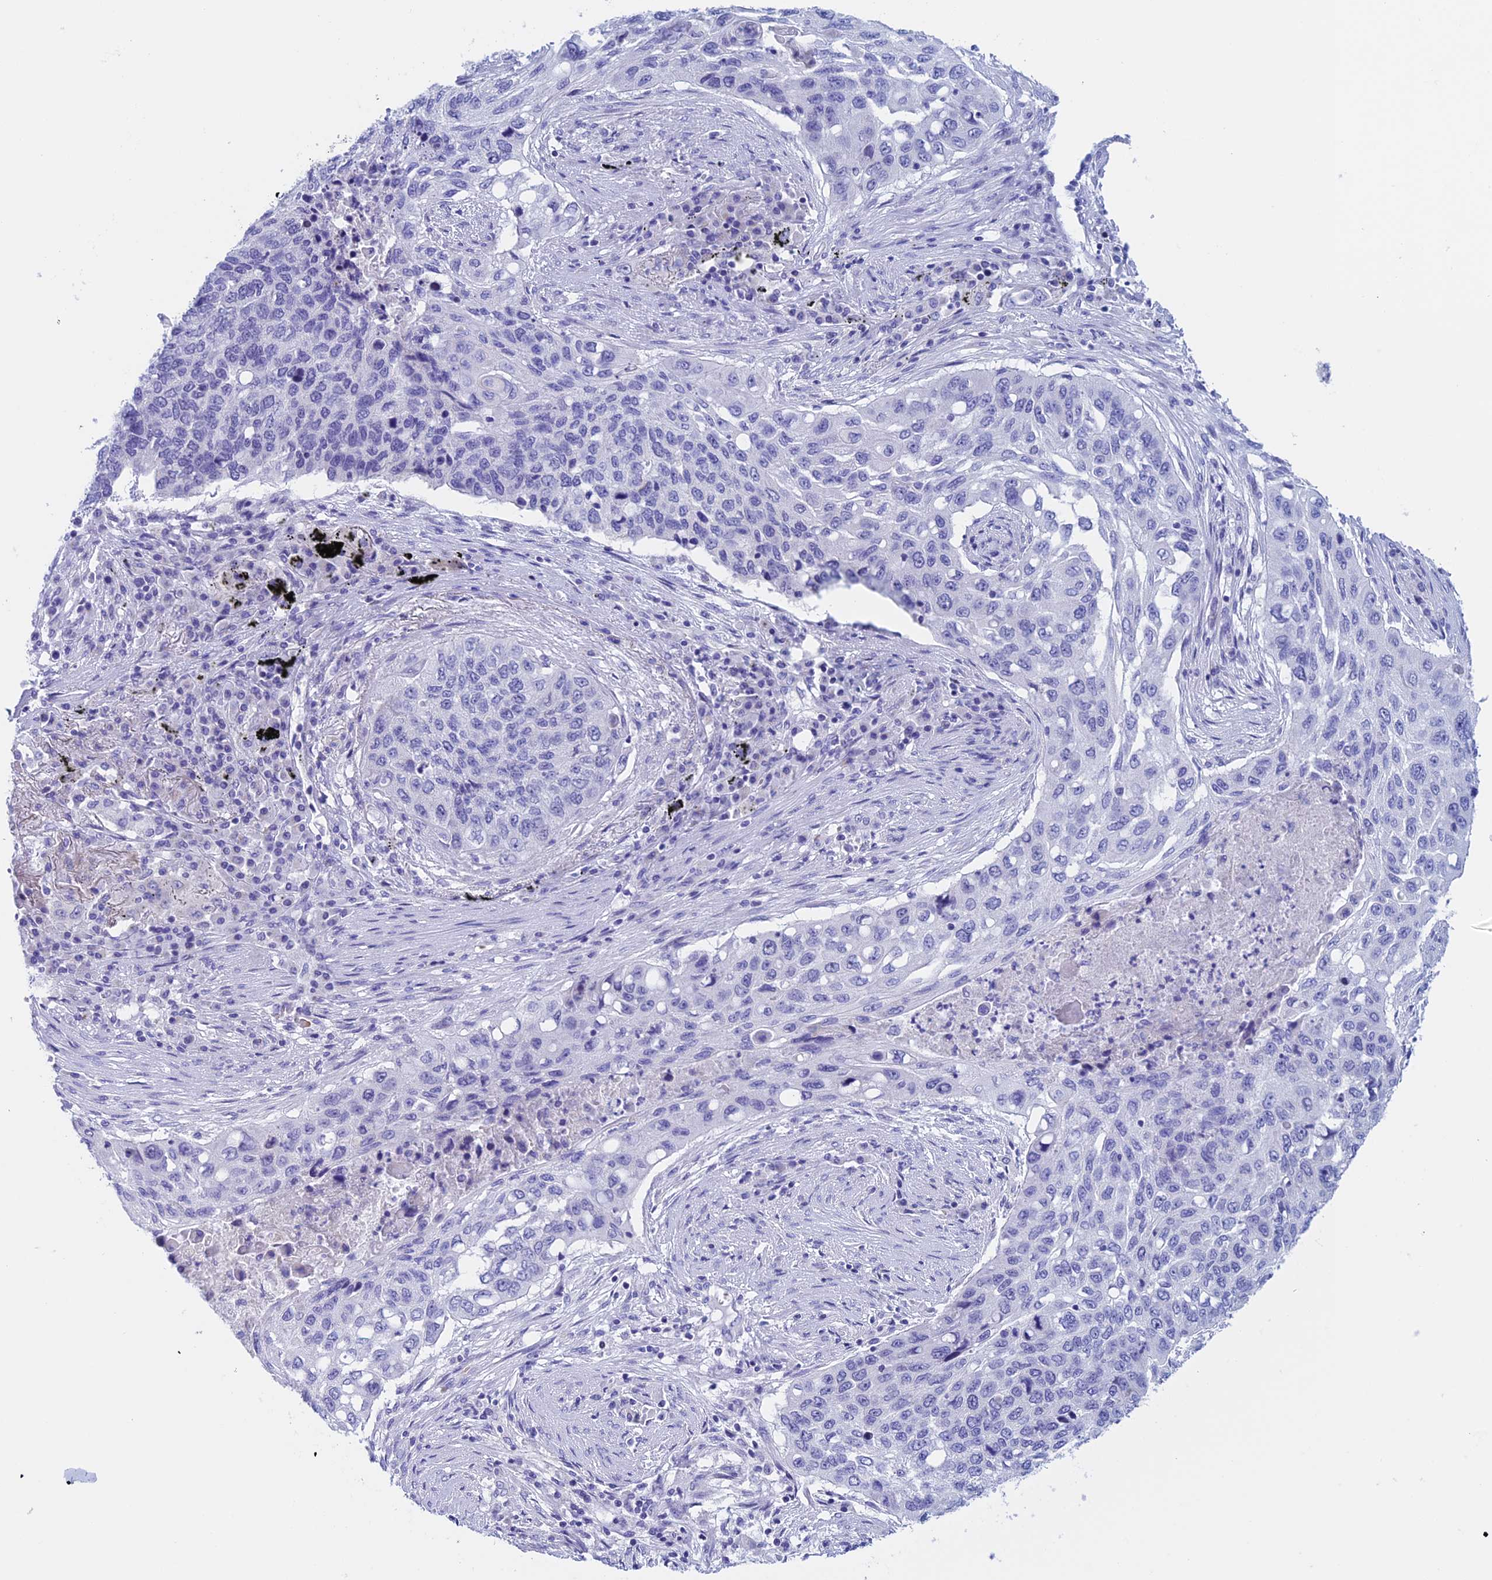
{"staining": {"intensity": "negative", "quantity": "none", "location": "none"}, "tissue": "lung cancer", "cell_type": "Tumor cells", "image_type": "cancer", "snomed": [{"axis": "morphology", "description": "Squamous cell carcinoma, NOS"}, {"axis": "topography", "description": "Lung"}], "caption": "The histopathology image exhibits no staining of tumor cells in lung squamous cell carcinoma. (DAB immunohistochemistry with hematoxylin counter stain).", "gene": "PSMC3IP", "patient": {"sex": "female", "age": 63}}